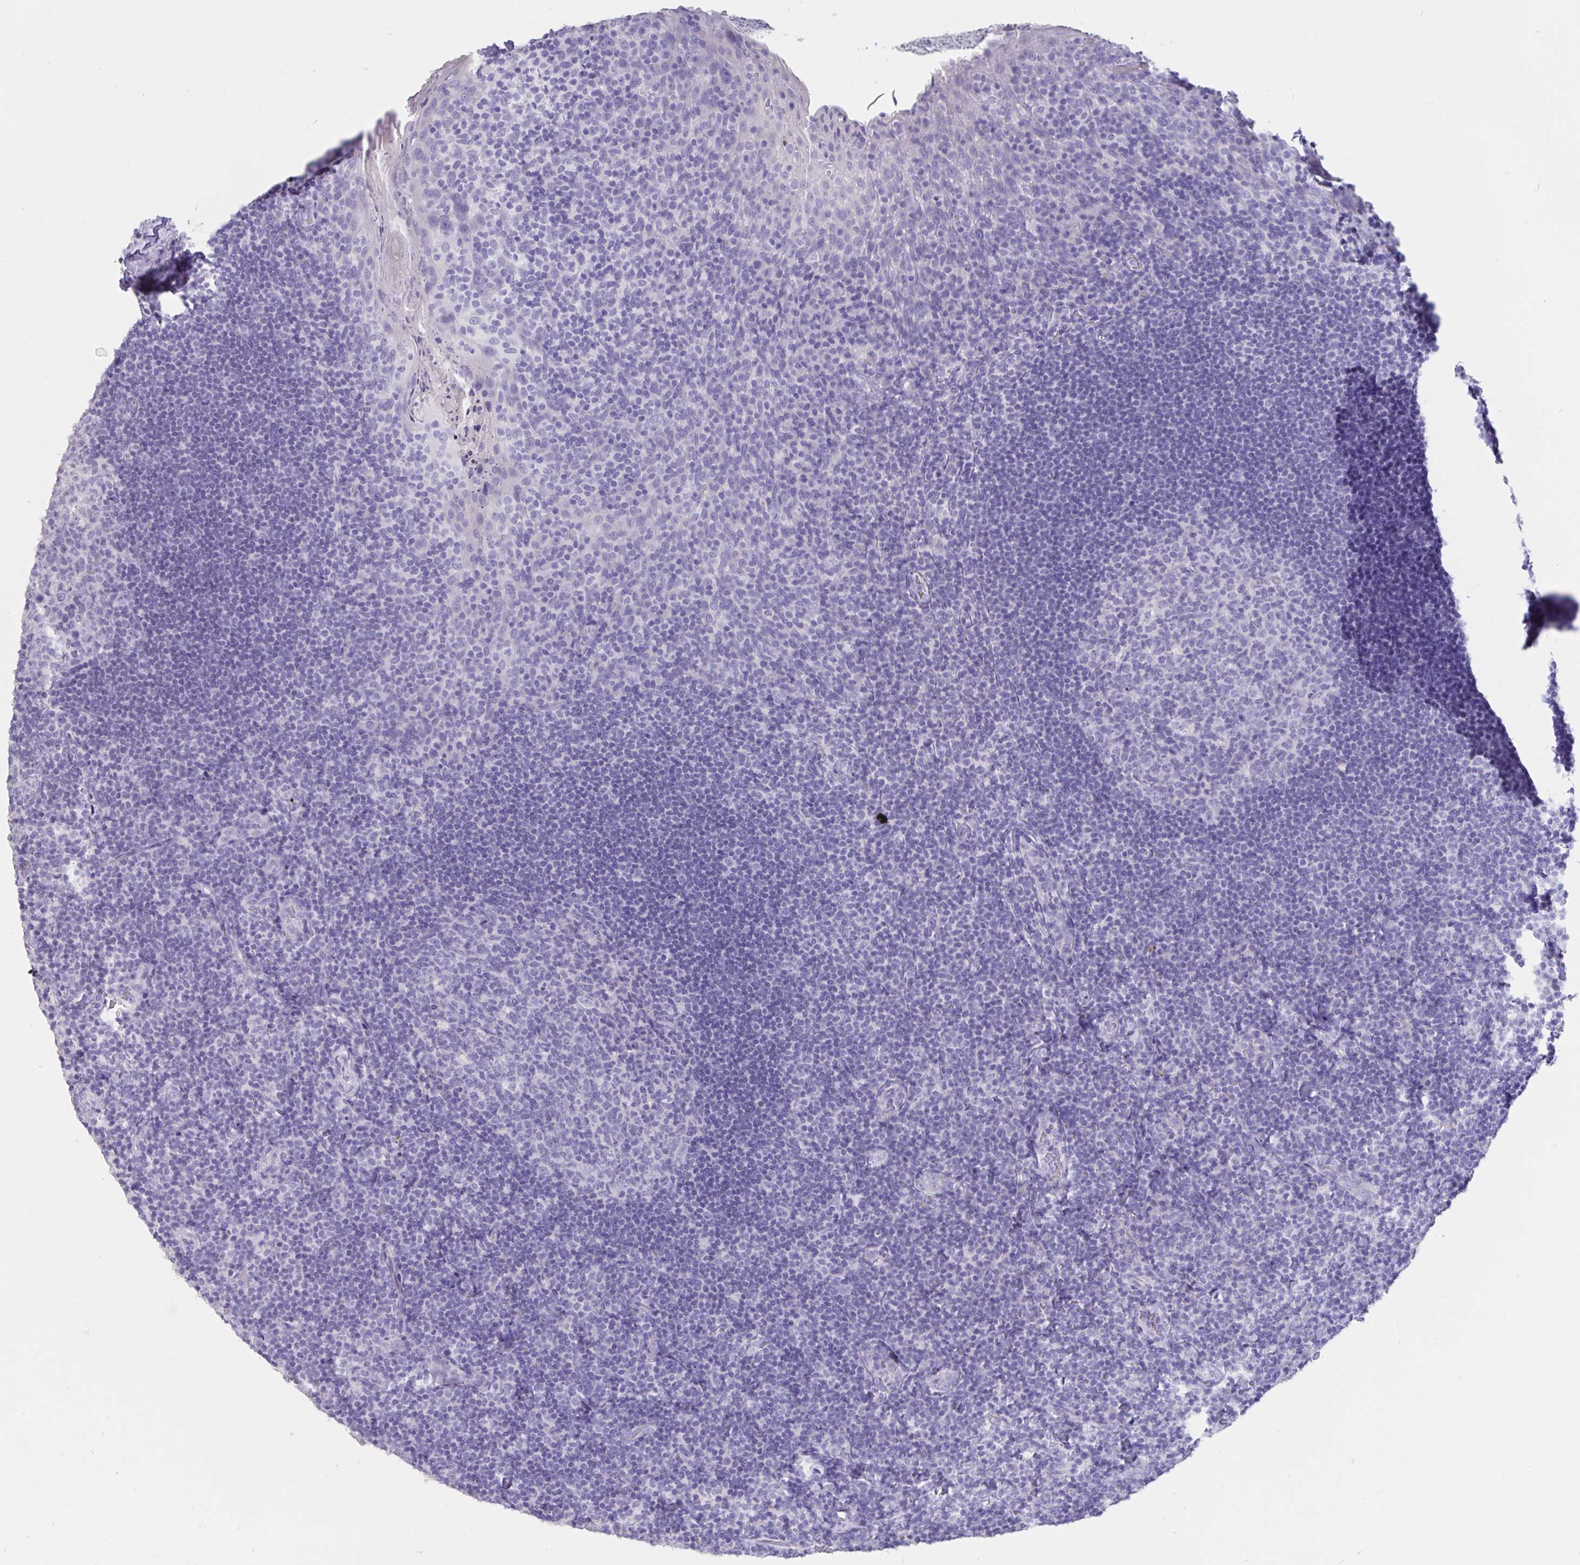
{"staining": {"intensity": "negative", "quantity": "none", "location": "none"}, "tissue": "tonsil", "cell_type": "Germinal center cells", "image_type": "normal", "snomed": [{"axis": "morphology", "description": "Normal tissue, NOS"}, {"axis": "topography", "description": "Tonsil"}], "caption": "Human tonsil stained for a protein using immunohistochemistry (IHC) displays no expression in germinal center cells.", "gene": "TNNC1", "patient": {"sex": "male", "age": 17}}